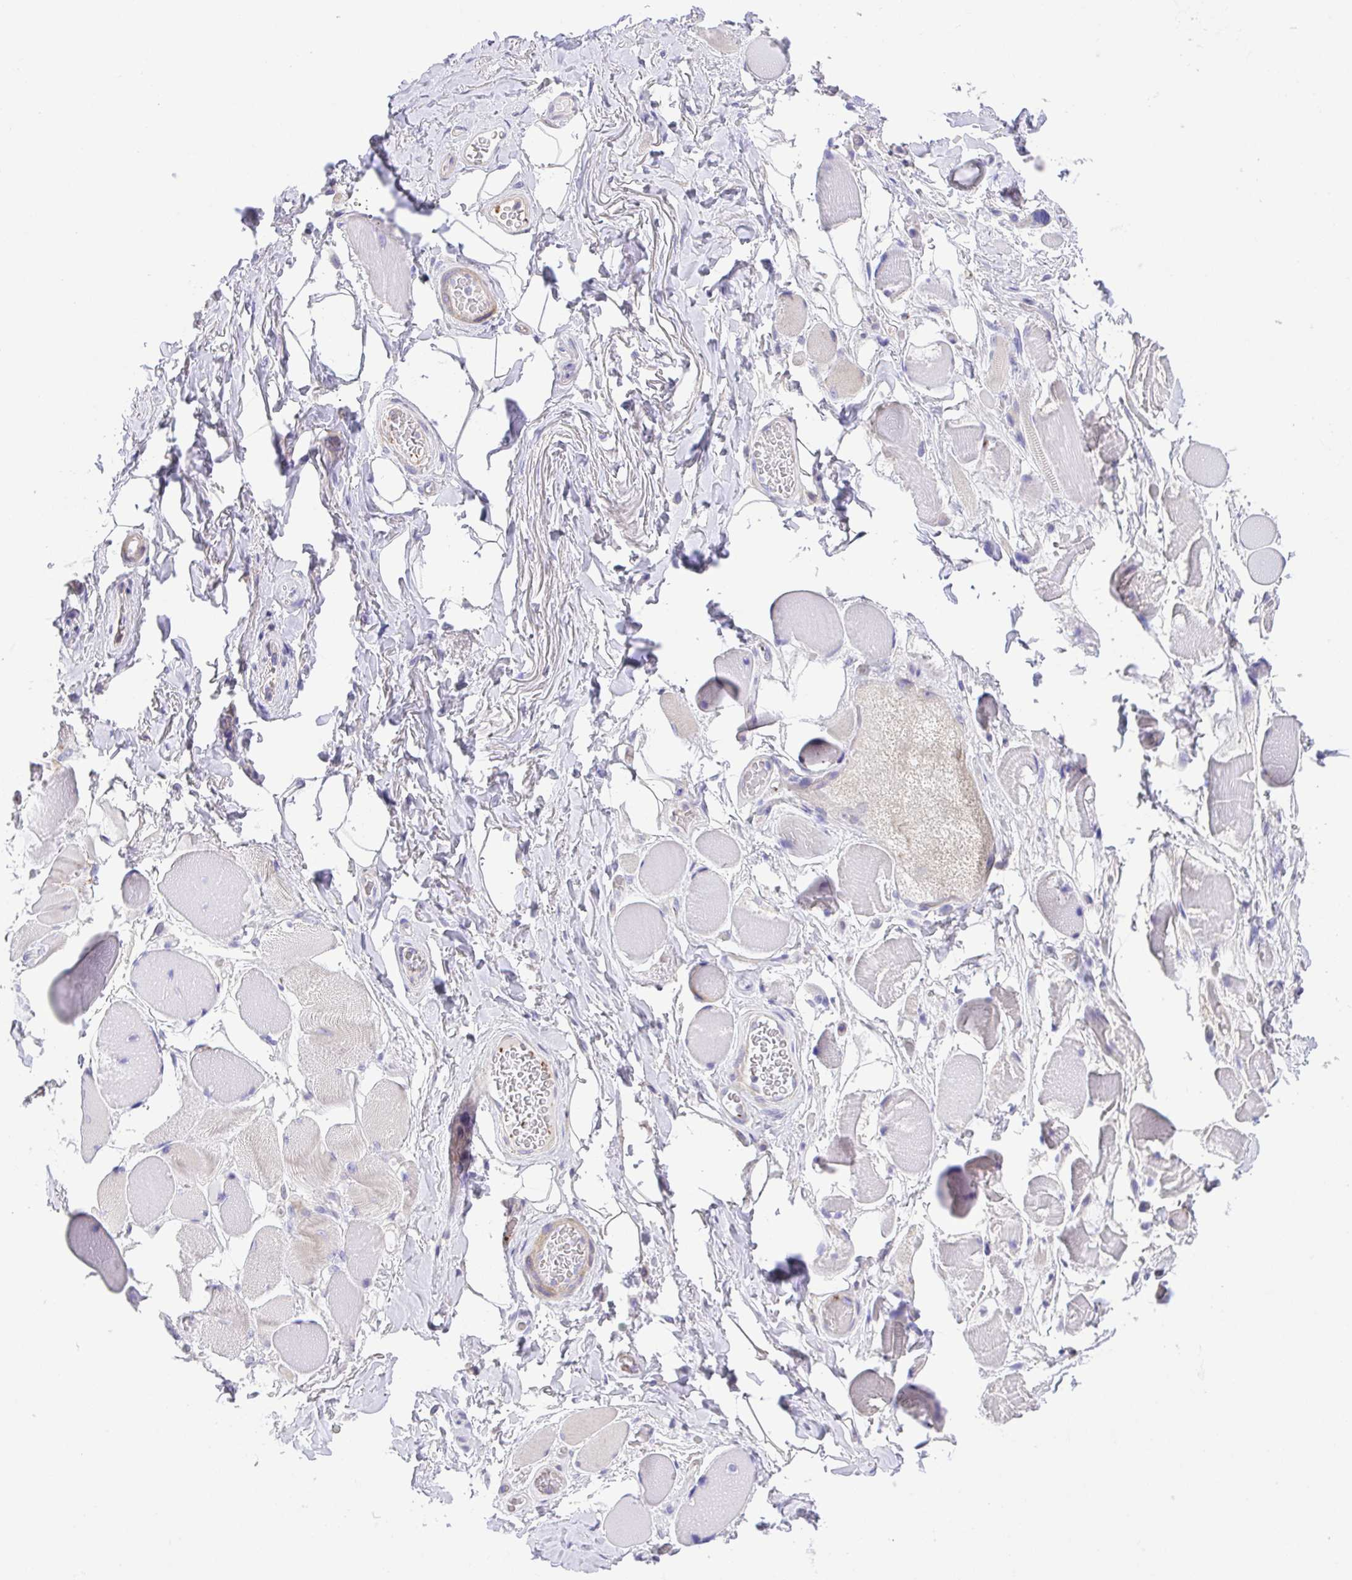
{"staining": {"intensity": "weak", "quantity": "<25%", "location": "cytoplasmic/membranous"}, "tissue": "skeletal muscle", "cell_type": "Myocytes", "image_type": "normal", "snomed": [{"axis": "morphology", "description": "Normal tissue, NOS"}, {"axis": "topography", "description": "Skeletal muscle"}, {"axis": "topography", "description": "Anal"}, {"axis": "topography", "description": "Peripheral nerve tissue"}], "caption": "High power microscopy photomicrograph of an immunohistochemistry photomicrograph of benign skeletal muscle, revealing no significant positivity in myocytes.", "gene": "PRR14L", "patient": {"sex": "male", "age": 53}}